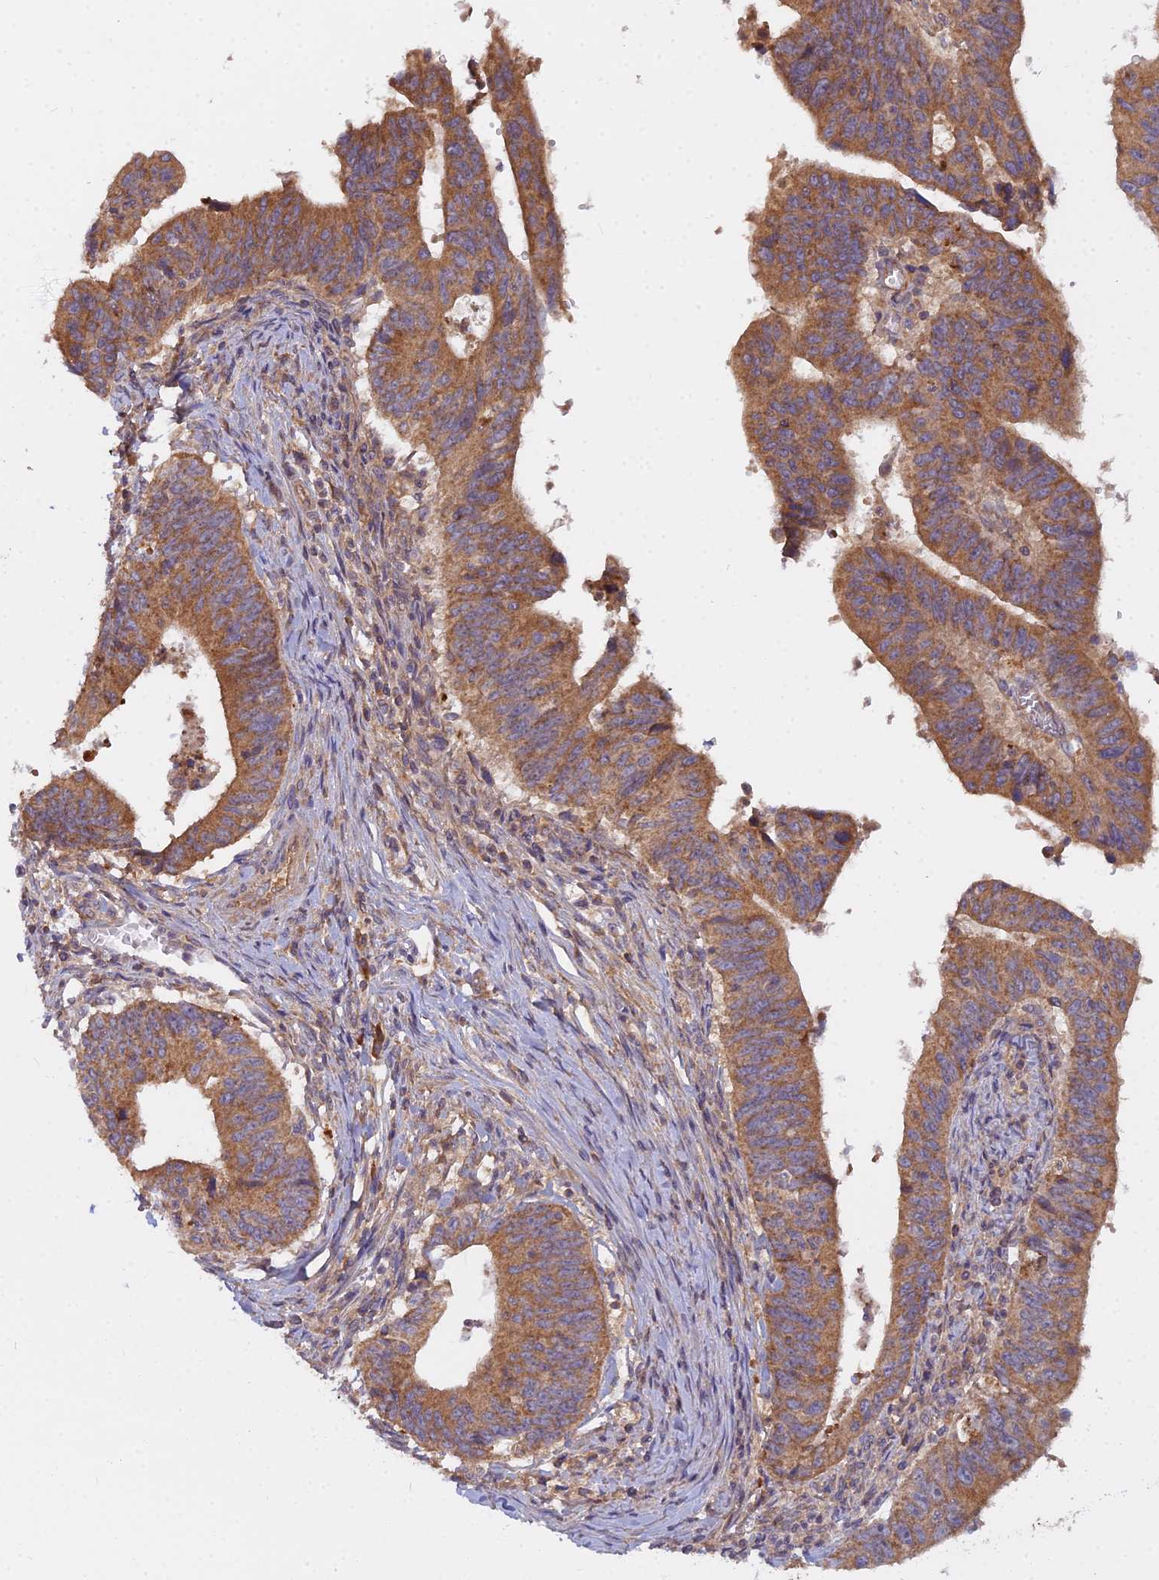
{"staining": {"intensity": "moderate", "quantity": ">75%", "location": "cytoplasmic/membranous"}, "tissue": "stomach cancer", "cell_type": "Tumor cells", "image_type": "cancer", "snomed": [{"axis": "morphology", "description": "Adenocarcinoma, NOS"}, {"axis": "topography", "description": "Stomach"}], "caption": "Adenocarcinoma (stomach) stained for a protein (brown) shows moderate cytoplasmic/membranous positive staining in approximately >75% of tumor cells.", "gene": "CCDC167", "patient": {"sex": "male", "age": 59}}